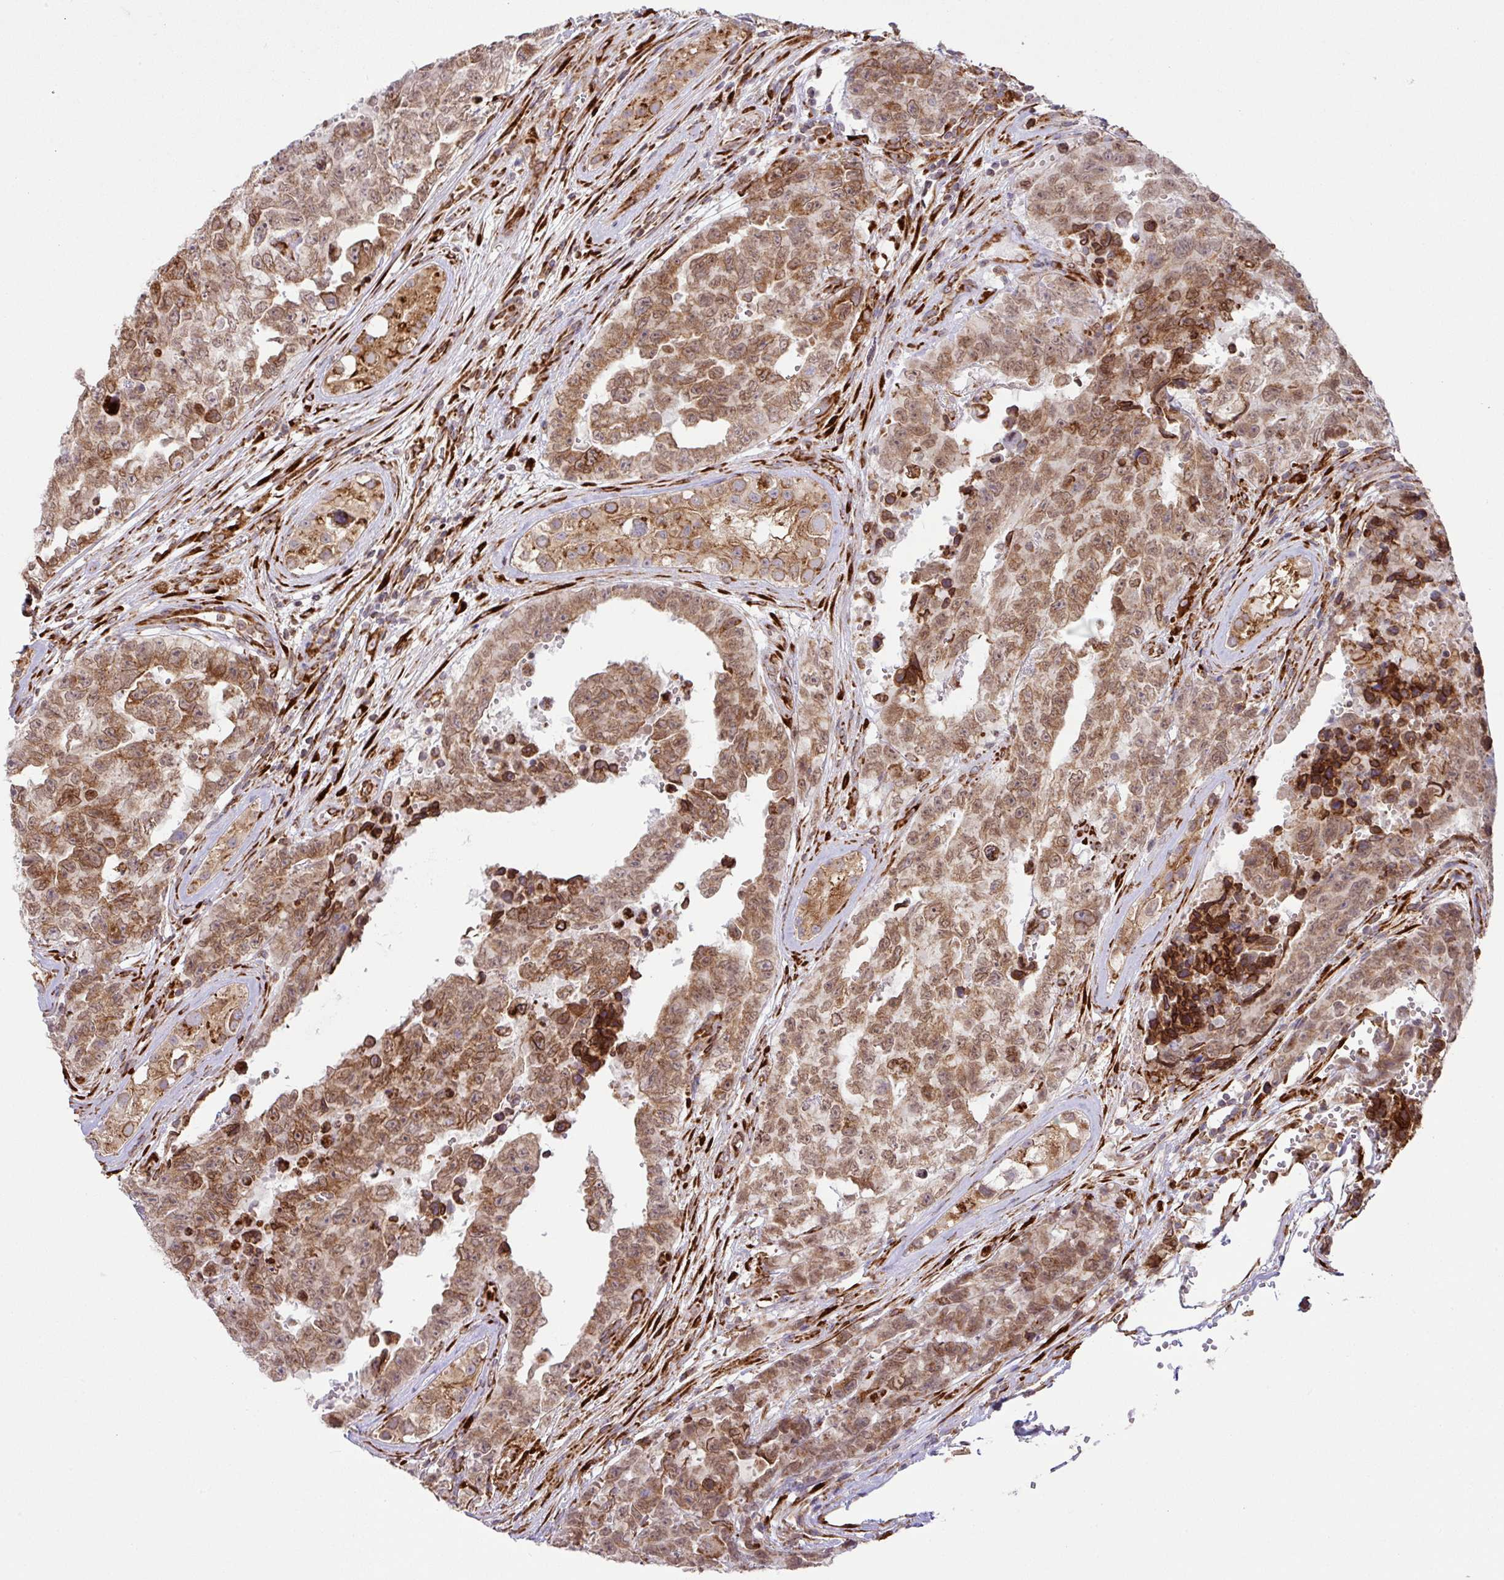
{"staining": {"intensity": "moderate", "quantity": ">75%", "location": "cytoplasmic/membranous,nuclear"}, "tissue": "testis cancer", "cell_type": "Tumor cells", "image_type": "cancer", "snomed": [{"axis": "morphology", "description": "Normal tissue, NOS"}, {"axis": "morphology", "description": "Carcinoma, Embryonal, NOS"}, {"axis": "topography", "description": "Testis"}, {"axis": "topography", "description": "Epididymis"}], "caption": "About >75% of tumor cells in testis cancer show moderate cytoplasmic/membranous and nuclear protein positivity as visualized by brown immunohistochemical staining.", "gene": "SLC39A7", "patient": {"sex": "male", "age": 25}}